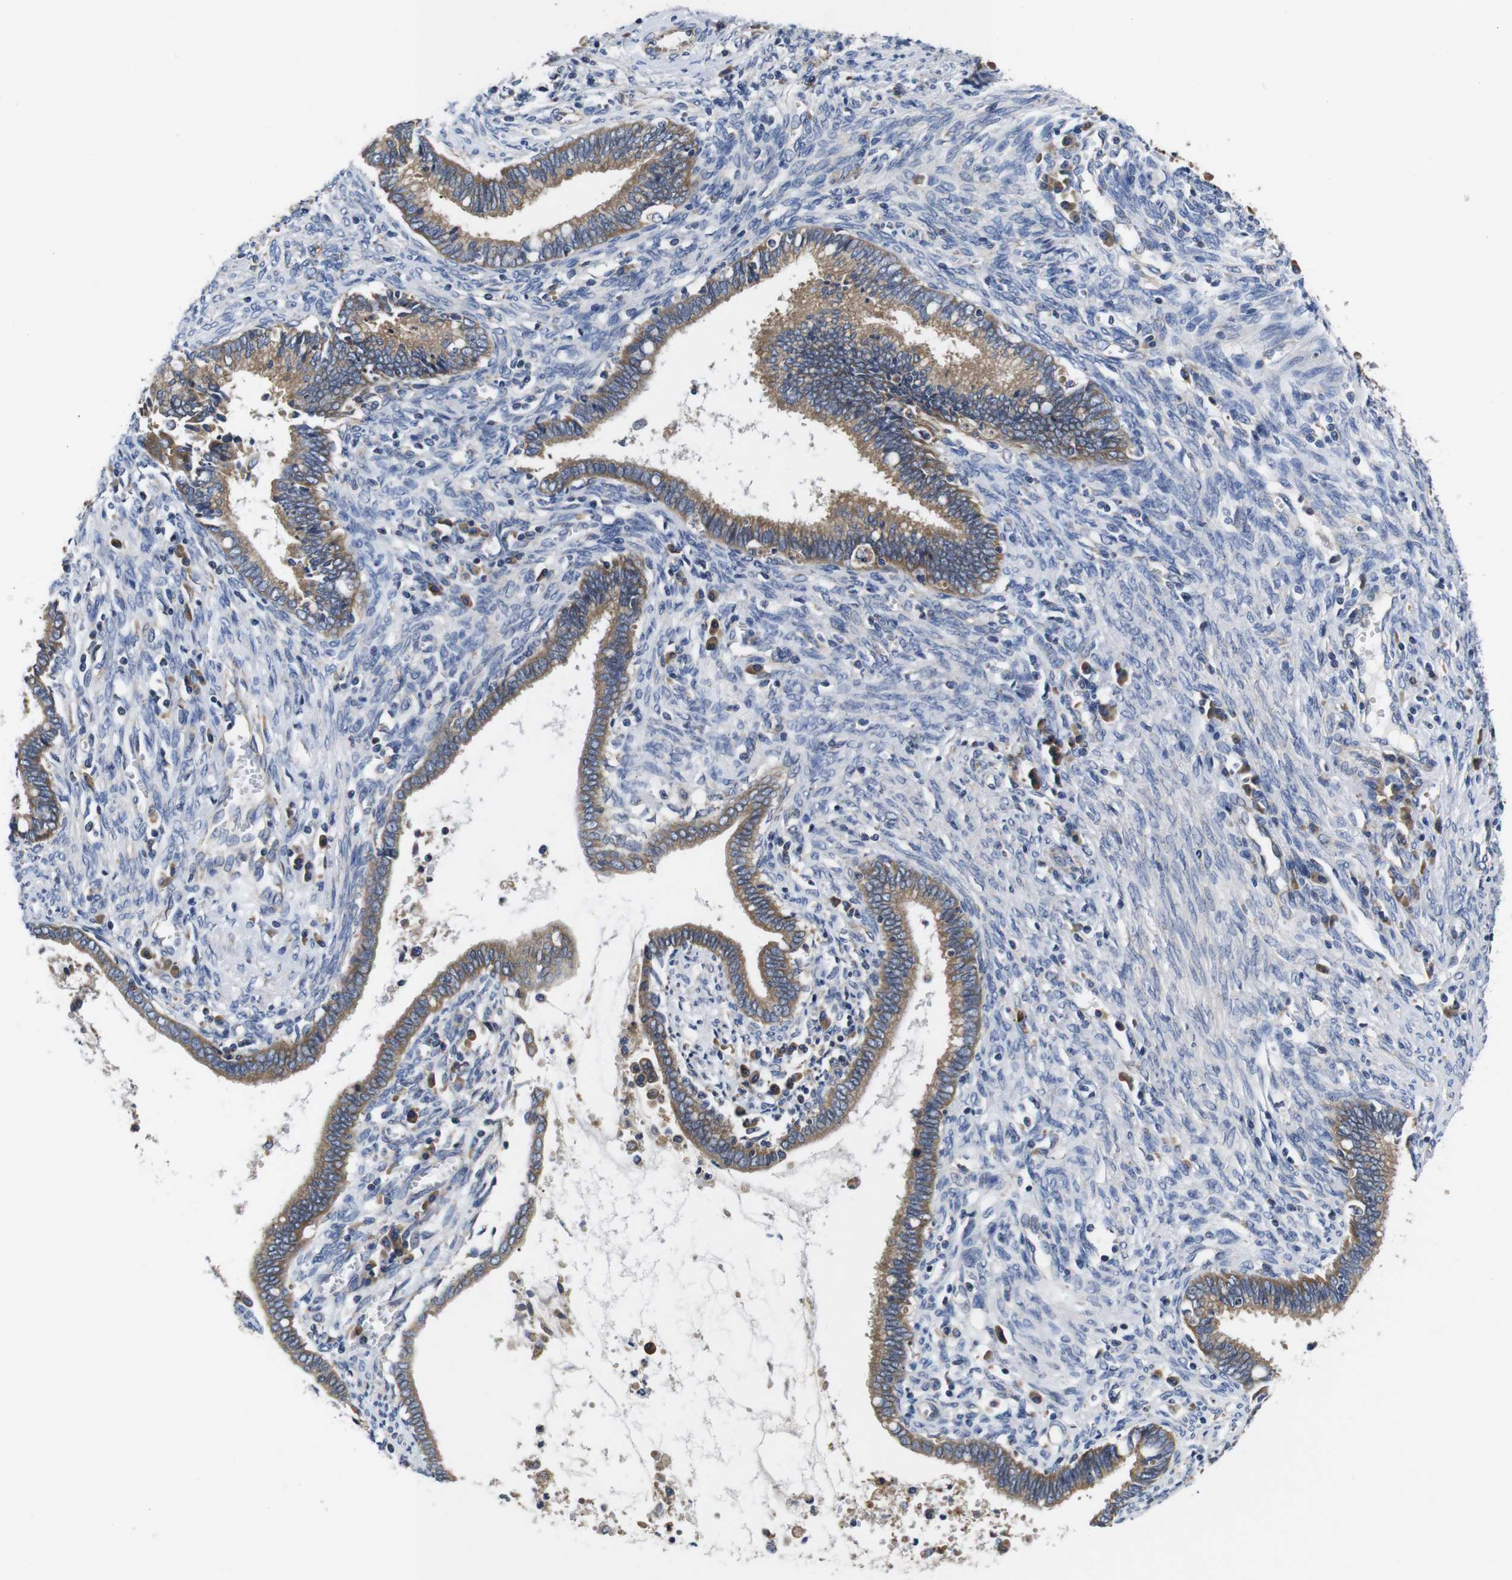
{"staining": {"intensity": "moderate", "quantity": ">75%", "location": "cytoplasmic/membranous"}, "tissue": "cervical cancer", "cell_type": "Tumor cells", "image_type": "cancer", "snomed": [{"axis": "morphology", "description": "Adenocarcinoma, NOS"}, {"axis": "topography", "description": "Cervix"}], "caption": "High-power microscopy captured an IHC photomicrograph of adenocarcinoma (cervical), revealing moderate cytoplasmic/membranous staining in about >75% of tumor cells. The protein is shown in brown color, while the nuclei are stained blue.", "gene": "MARCHF7", "patient": {"sex": "female", "age": 44}}